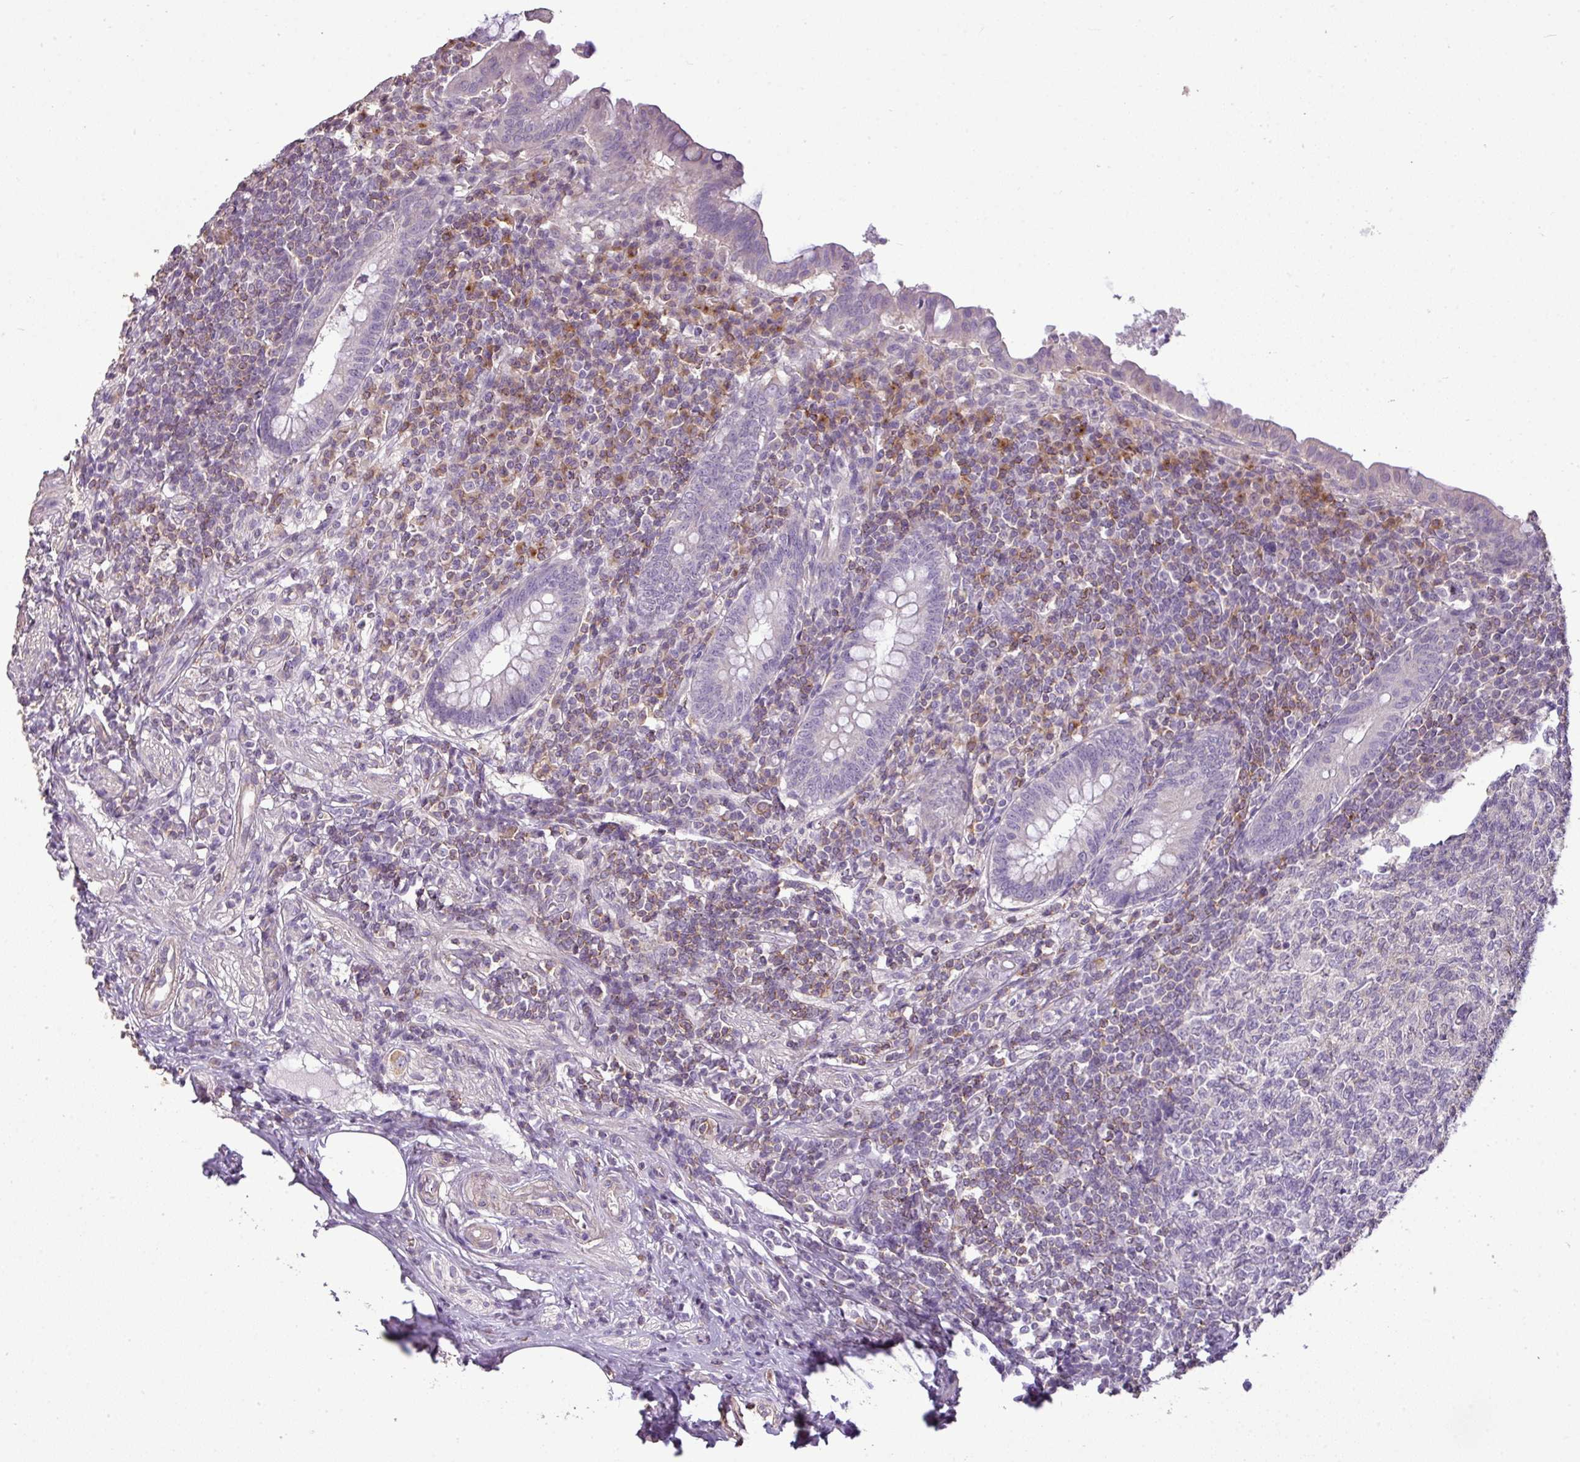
{"staining": {"intensity": "negative", "quantity": "none", "location": "none"}, "tissue": "appendix", "cell_type": "Glandular cells", "image_type": "normal", "snomed": [{"axis": "morphology", "description": "Normal tissue, NOS"}, {"axis": "topography", "description": "Appendix"}], "caption": "This is an immunohistochemistry image of unremarkable appendix. There is no staining in glandular cells.", "gene": "LY9", "patient": {"sex": "male", "age": 83}}